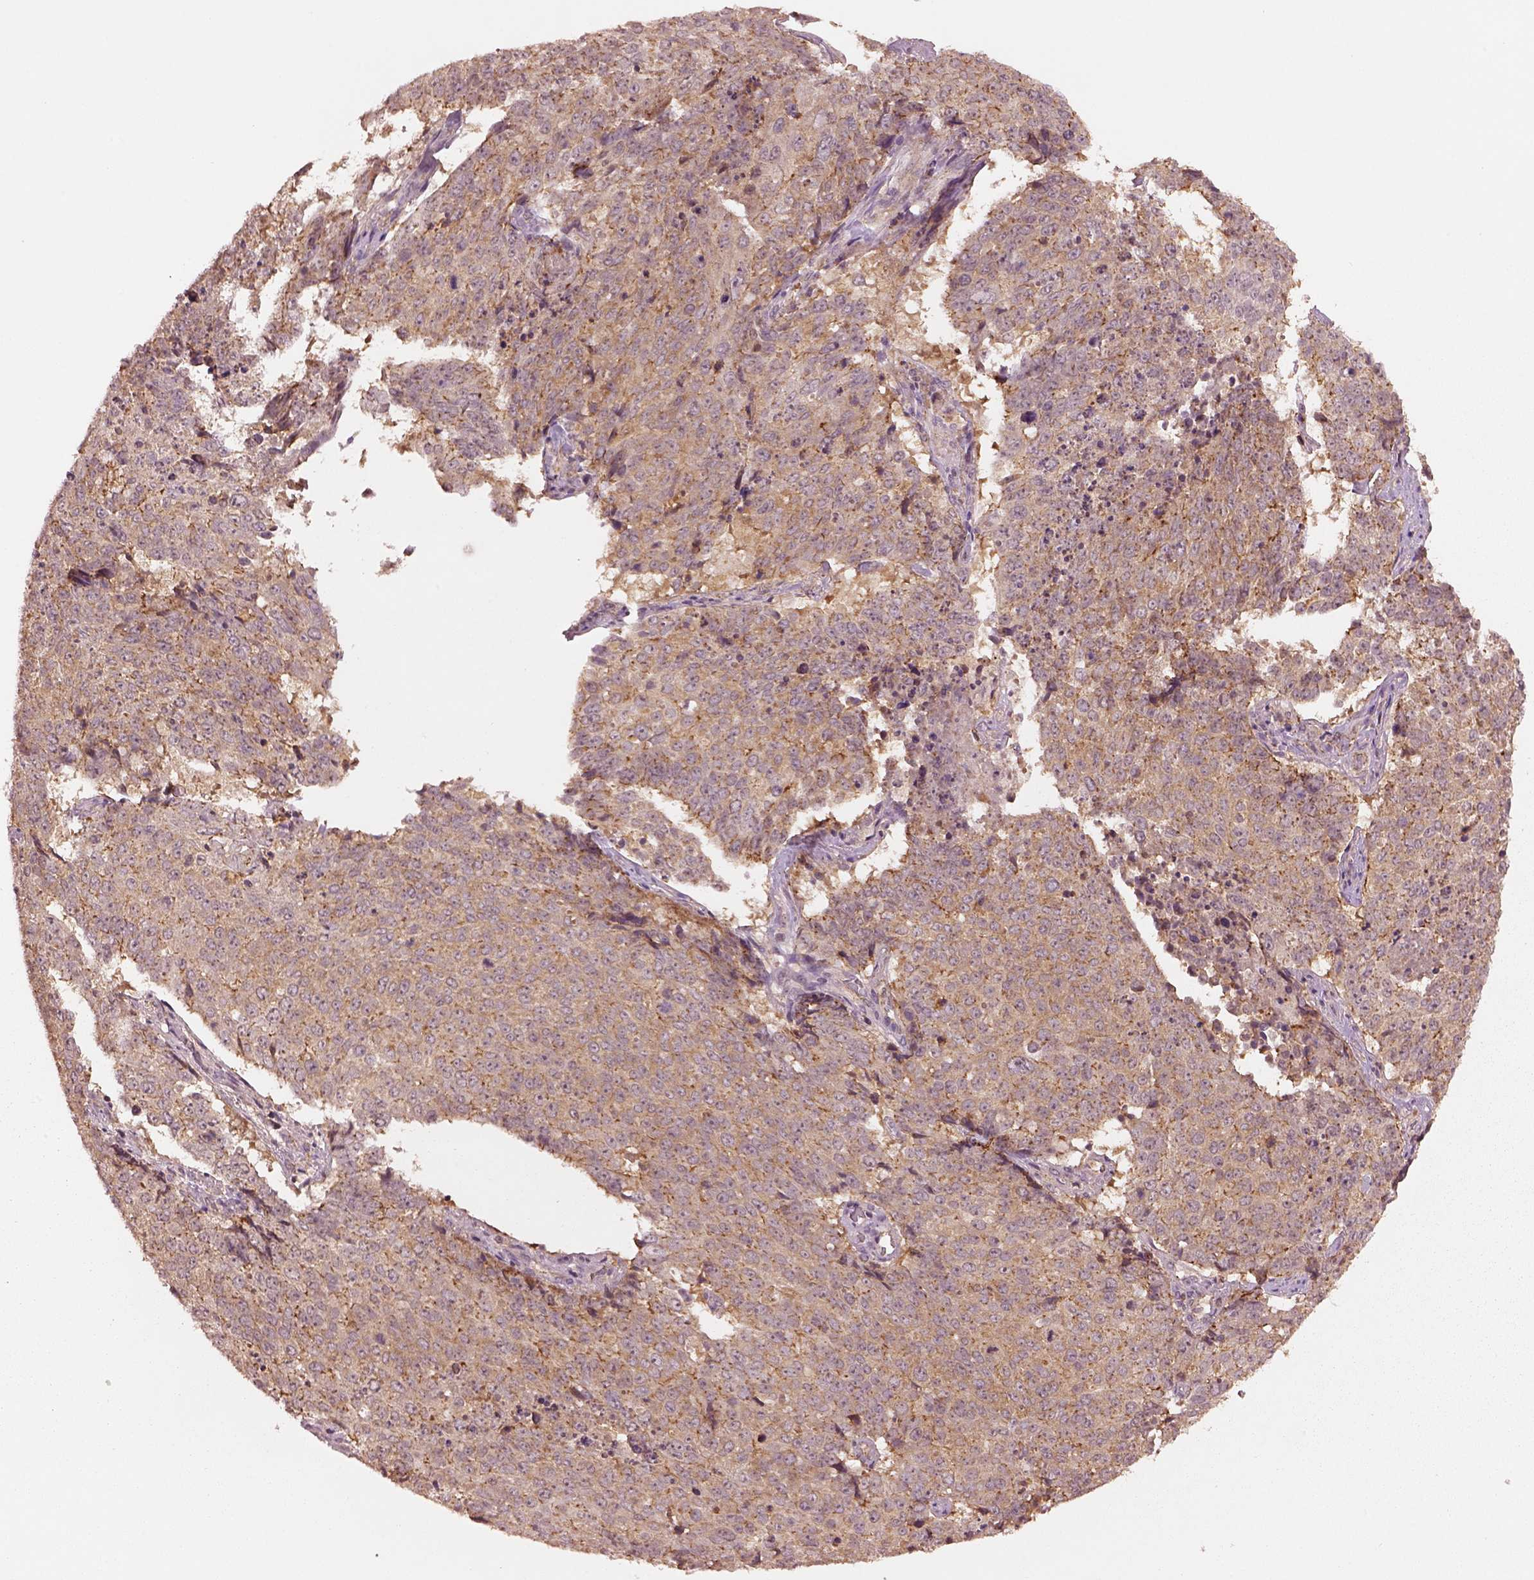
{"staining": {"intensity": "weak", "quantity": ">75%", "location": "cytoplasmic/membranous"}, "tissue": "lung cancer", "cell_type": "Tumor cells", "image_type": "cancer", "snomed": [{"axis": "morphology", "description": "Normal tissue, NOS"}, {"axis": "morphology", "description": "Squamous cell carcinoma, NOS"}, {"axis": "topography", "description": "Bronchus"}, {"axis": "topography", "description": "Lung"}], "caption": "A photomicrograph showing weak cytoplasmic/membranous expression in approximately >75% of tumor cells in squamous cell carcinoma (lung), as visualized by brown immunohistochemical staining.", "gene": "MTHFS", "patient": {"sex": "male", "age": 64}}